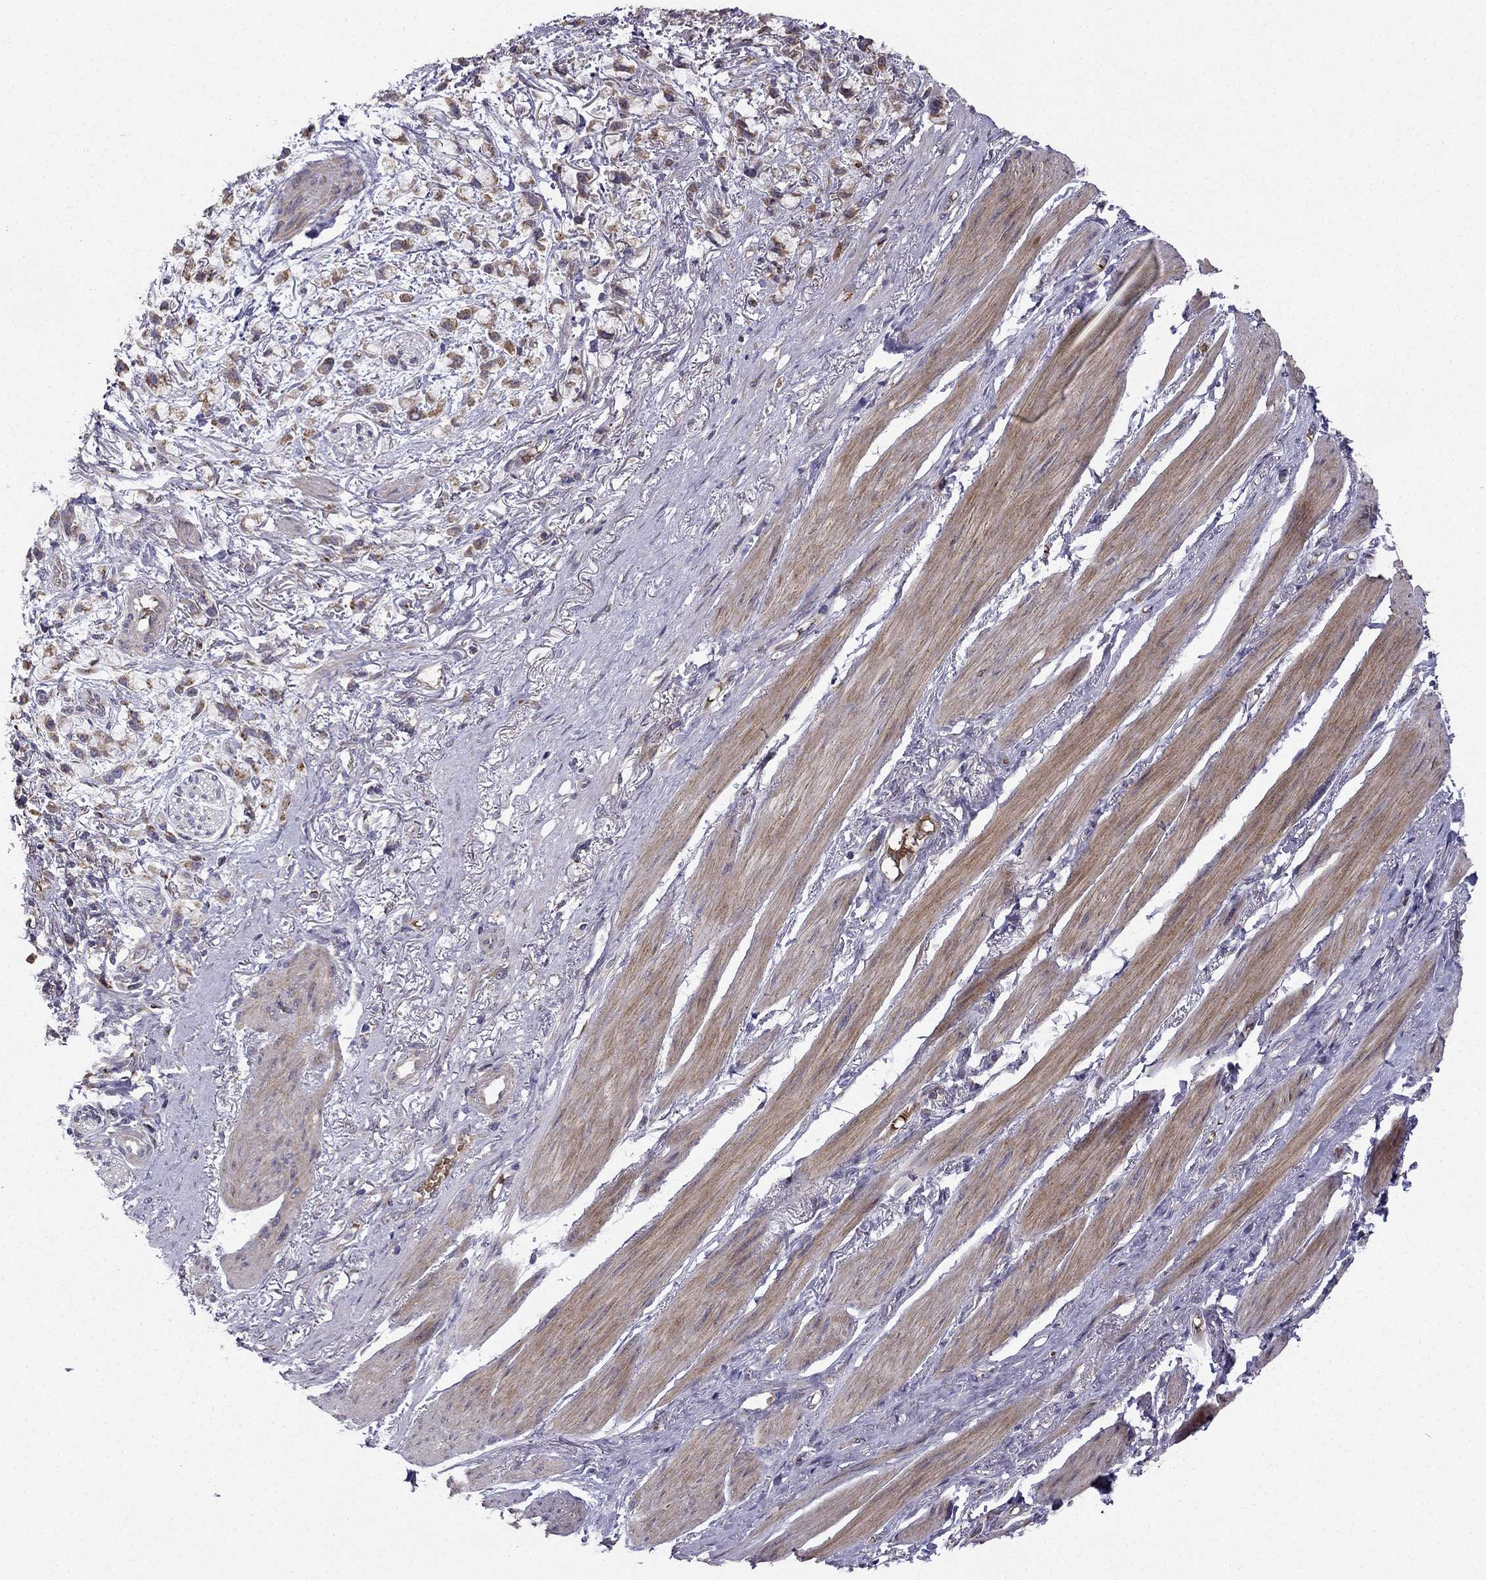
{"staining": {"intensity": "moderate", "quantity": "25%-75%", "location": "cytoplasmic/membranous"}, "tissue": "stomach cancer", "cell_type": "Tumor cells", "image_type": "cancer", "snomed": [{"axis": "morphology", "description": "Adenocarcinoma, NOS"}, {"axis": "topography", "description": "Stomach"}], "caption": "About 25%-75% of tumor cells in human adenocarcinoma (stomach) exhibit moderate cytoplasmic/membranous protein positivity as visualized by brown immunohistochemical staining.", "gene": "B4GALT7", "patient": {"sex": "female", "age": 81}}